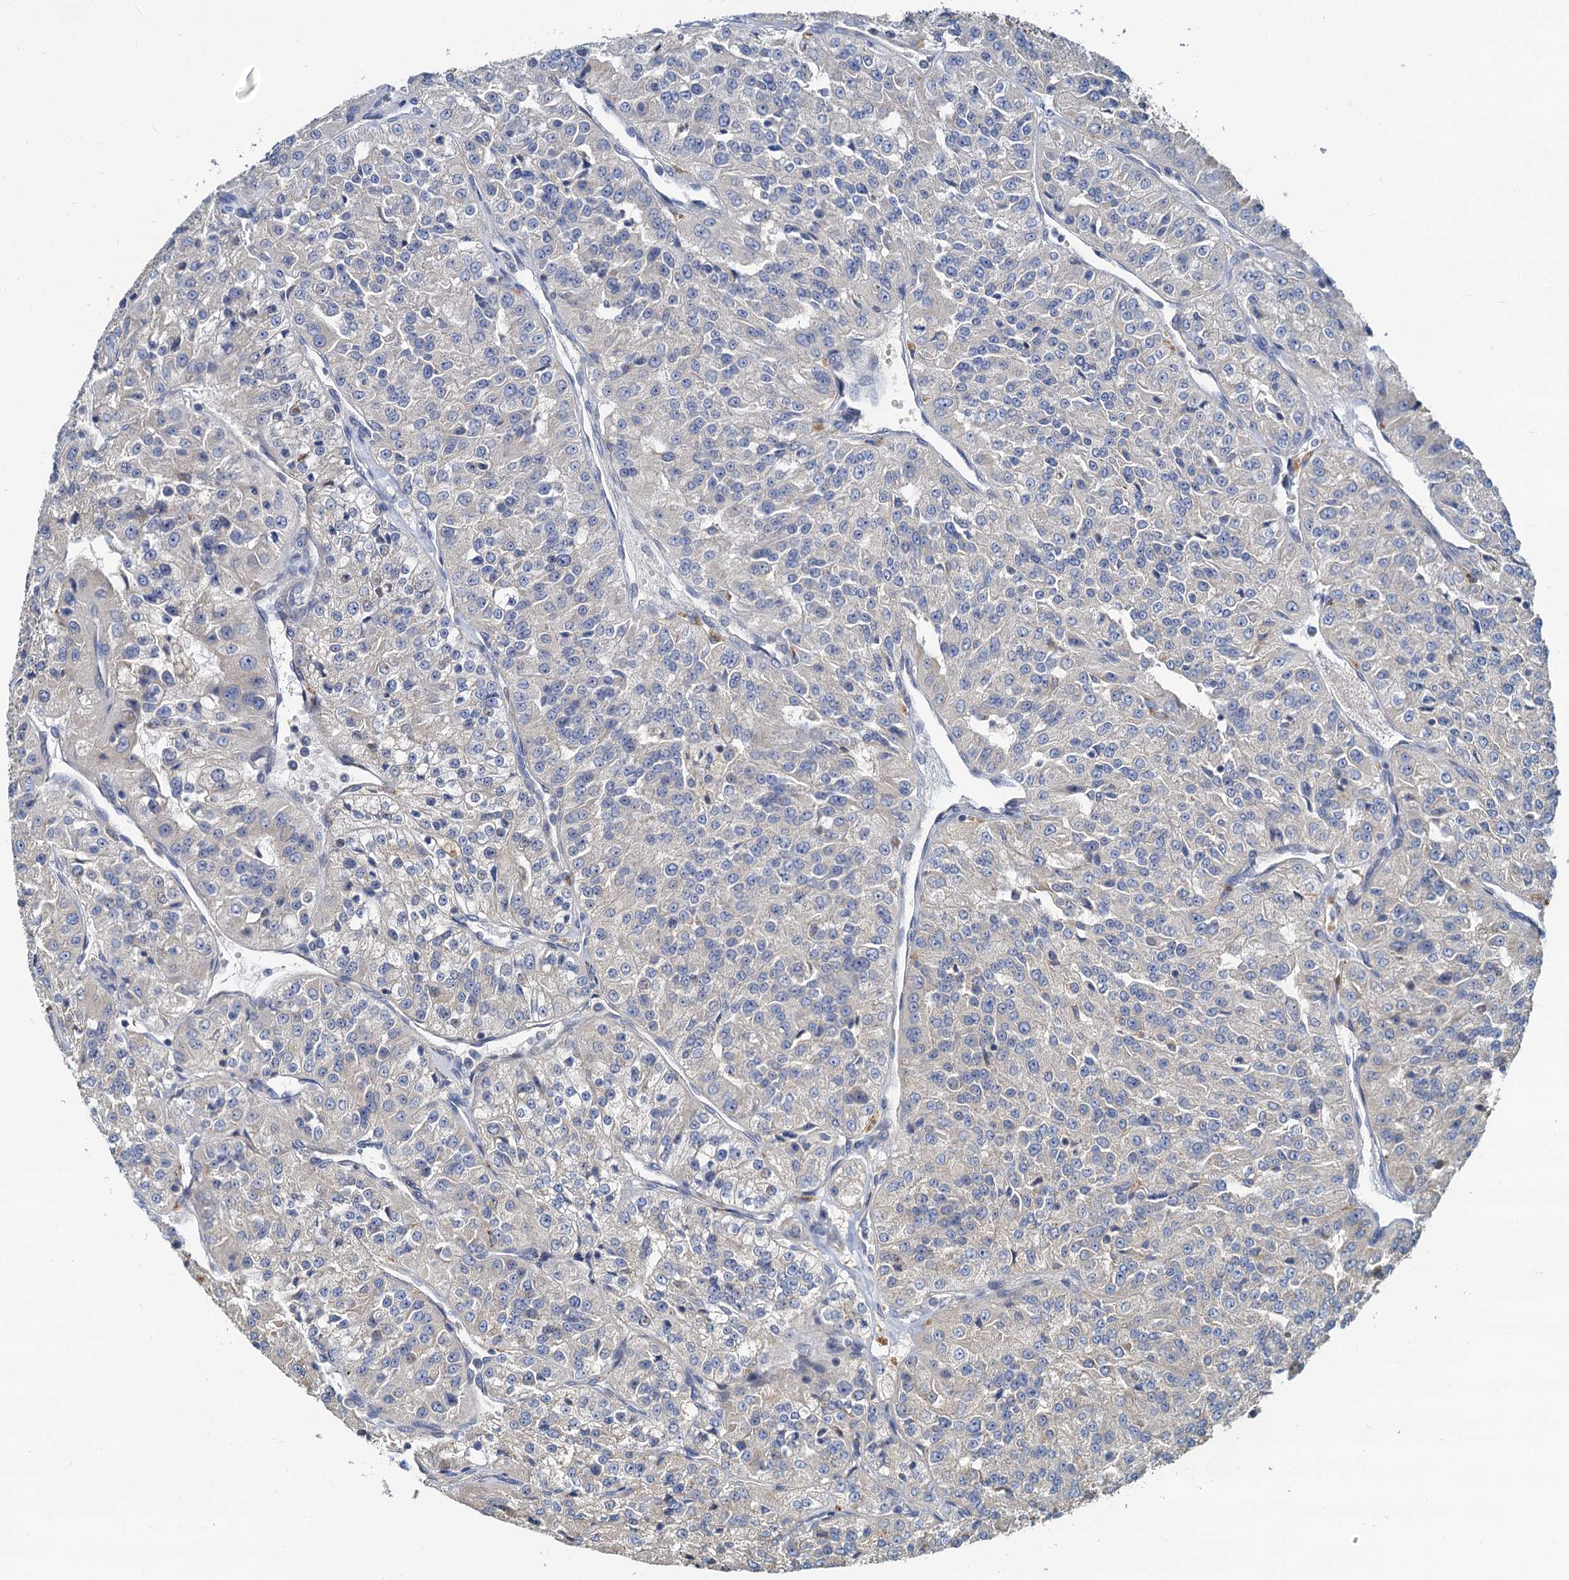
{"staining": {"intensity": "negative", "quantity": "none", "location": "none"}, "tissue": "renal cancer", "cell_type": "Tumor cells", "image_type": "cancer", "snomed": [{"axis": "morphology", "description": "Adenocarcinoma, NOS"}, {"axis": "topography", "description": "Kidney"}], "caption": "Immunohistochemical staining of human renal adenocarcinoma reveals no significant staining in tumor cells.", "gene": "NKAPD1", "patient": {"sex": "female", "age": 63}}